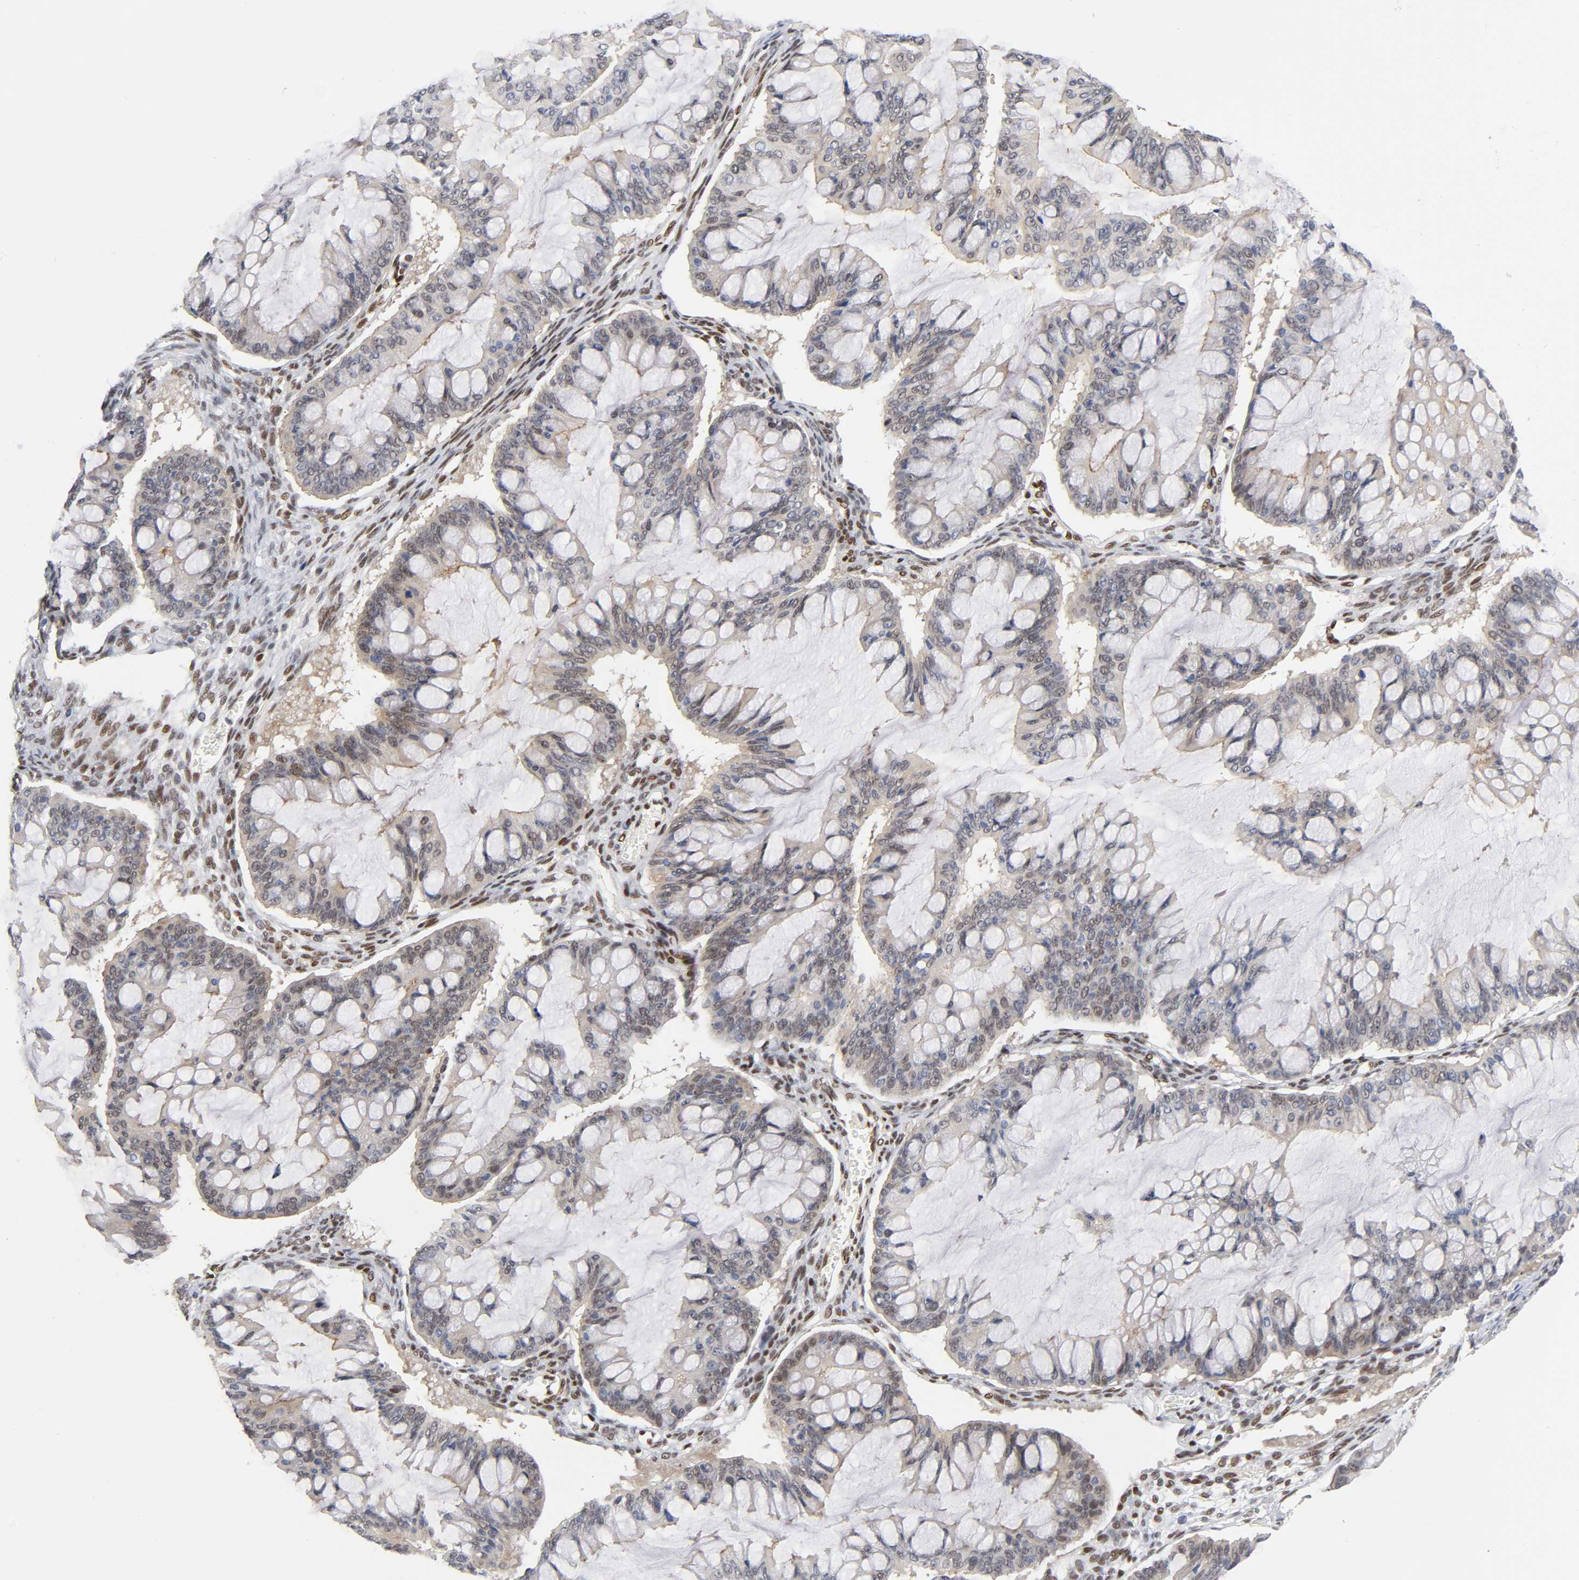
{"staining": {"intensity": "weak", "quantity": "25%-75%", "location": "cytoplasmic/membranous,nuclear"}, "tissue": "ovarian cancer", "cell_type": "Tumor cells", "image_type": "cancer", "snomed": [{"axis": "morphology", "description": "Cystadenocarcinoma, mucinous, NOS"}, {"axis": "topography", "description": "Ovary"}], "caption": "Immunohistochemistry (DAB (3,3'-diaminobenzidine)) staining of ovarian cancer (mucinous cystadenocarcinoma) demonstrates weak cytoplasmic/membranous and nuclear protein staining in about 25%-75% of tumor cells.", "gene": "NR3C1", "patient": {"sex": "female", "age": 73}}